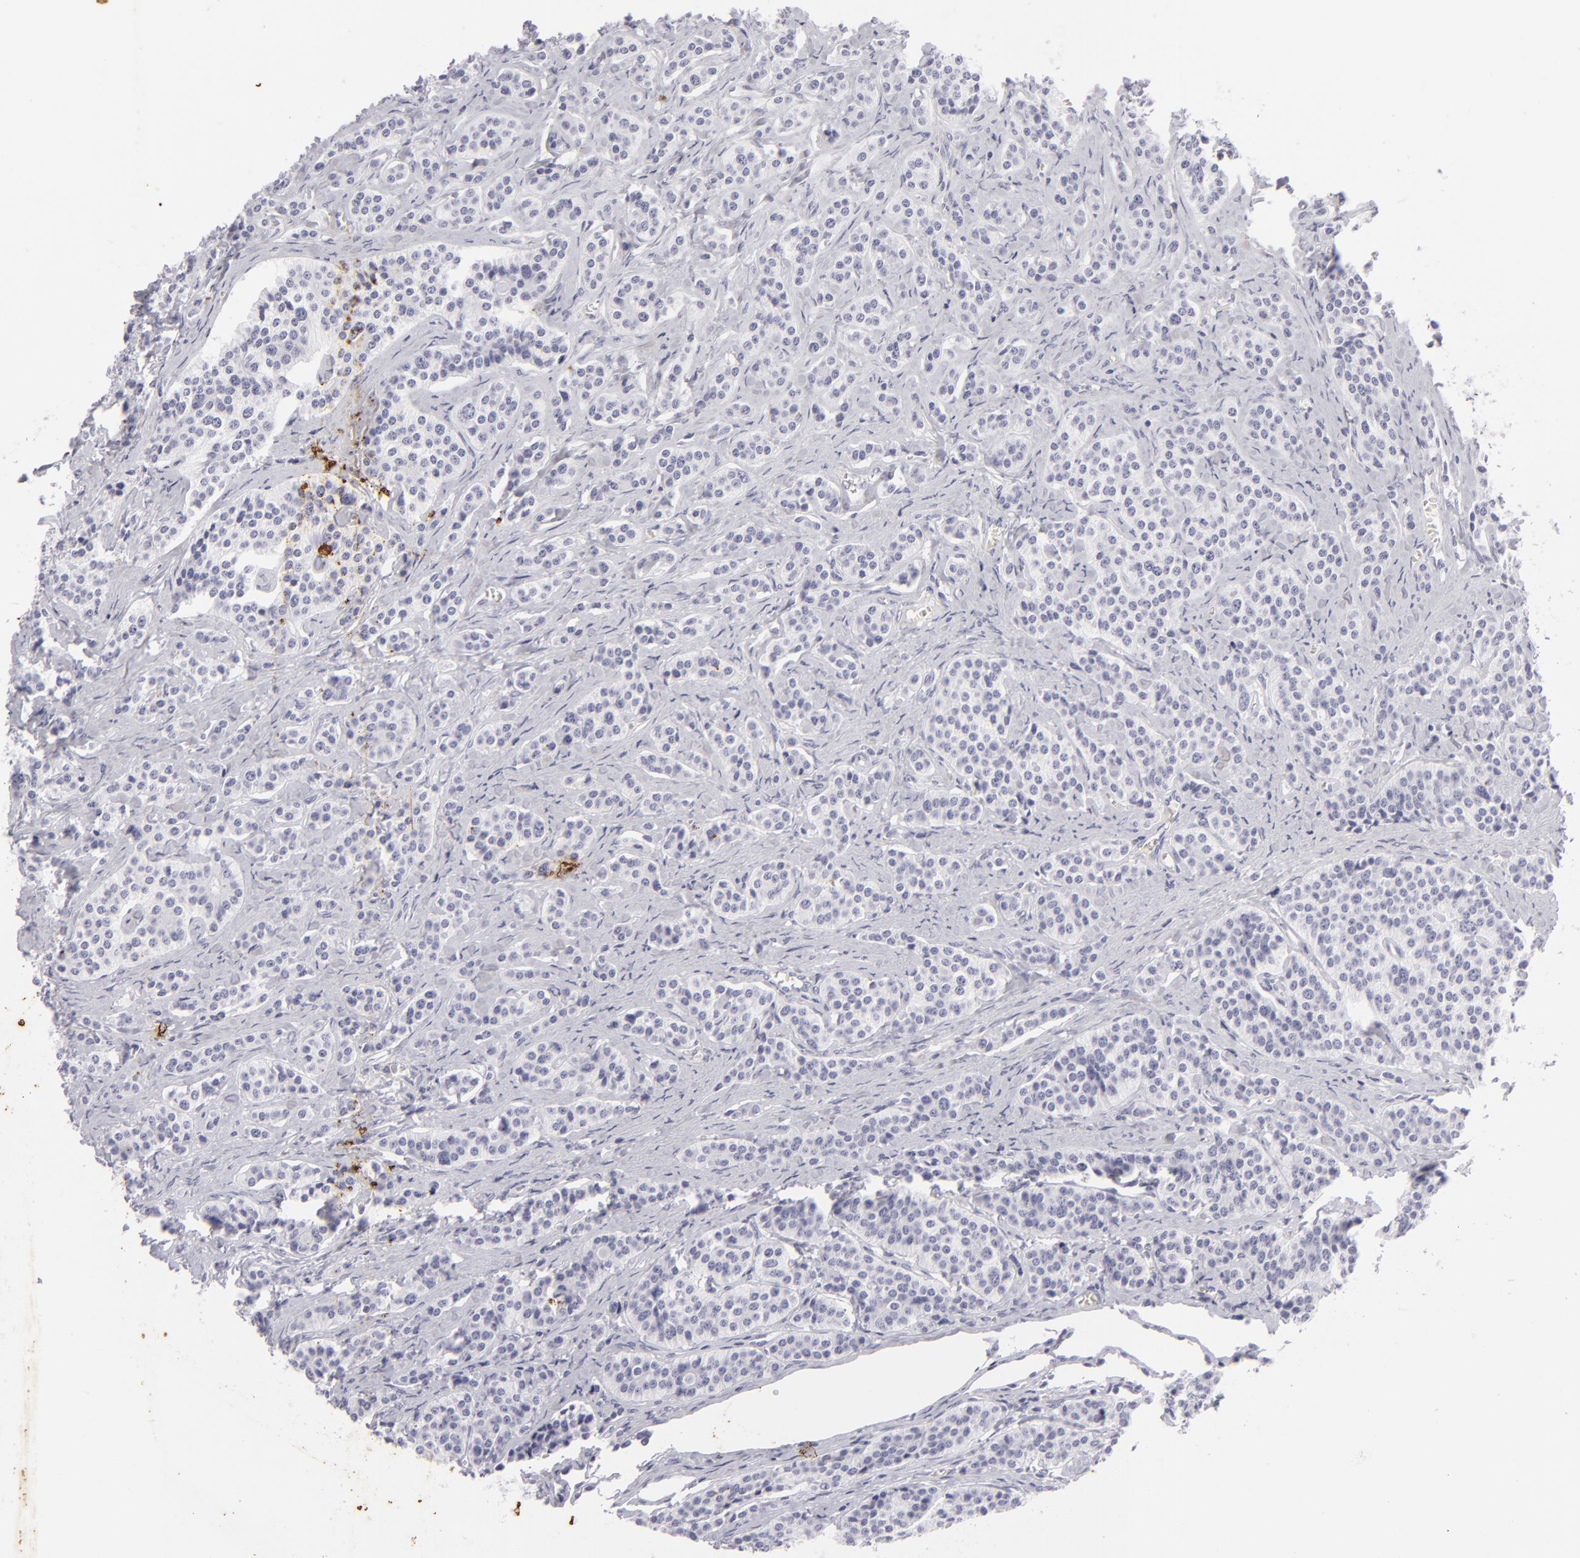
{"staining": {"intensity": "negative", "quantity": "none", "location": "none"}, "tissue": "carcinoid", "cell_type": "Tumor cells", "image_type": "cancer", "snomed": [{"axis": "morphology", "description": "Carcinoid, malignant, NOS"}, {"axis": "topography", "description": "Small intestine"}], "caption": "IHC of human malignant carcinoid shows no expression in tumor cells.", "gene": "KRT1", "patient": {"sex": "male", "age": 63}}